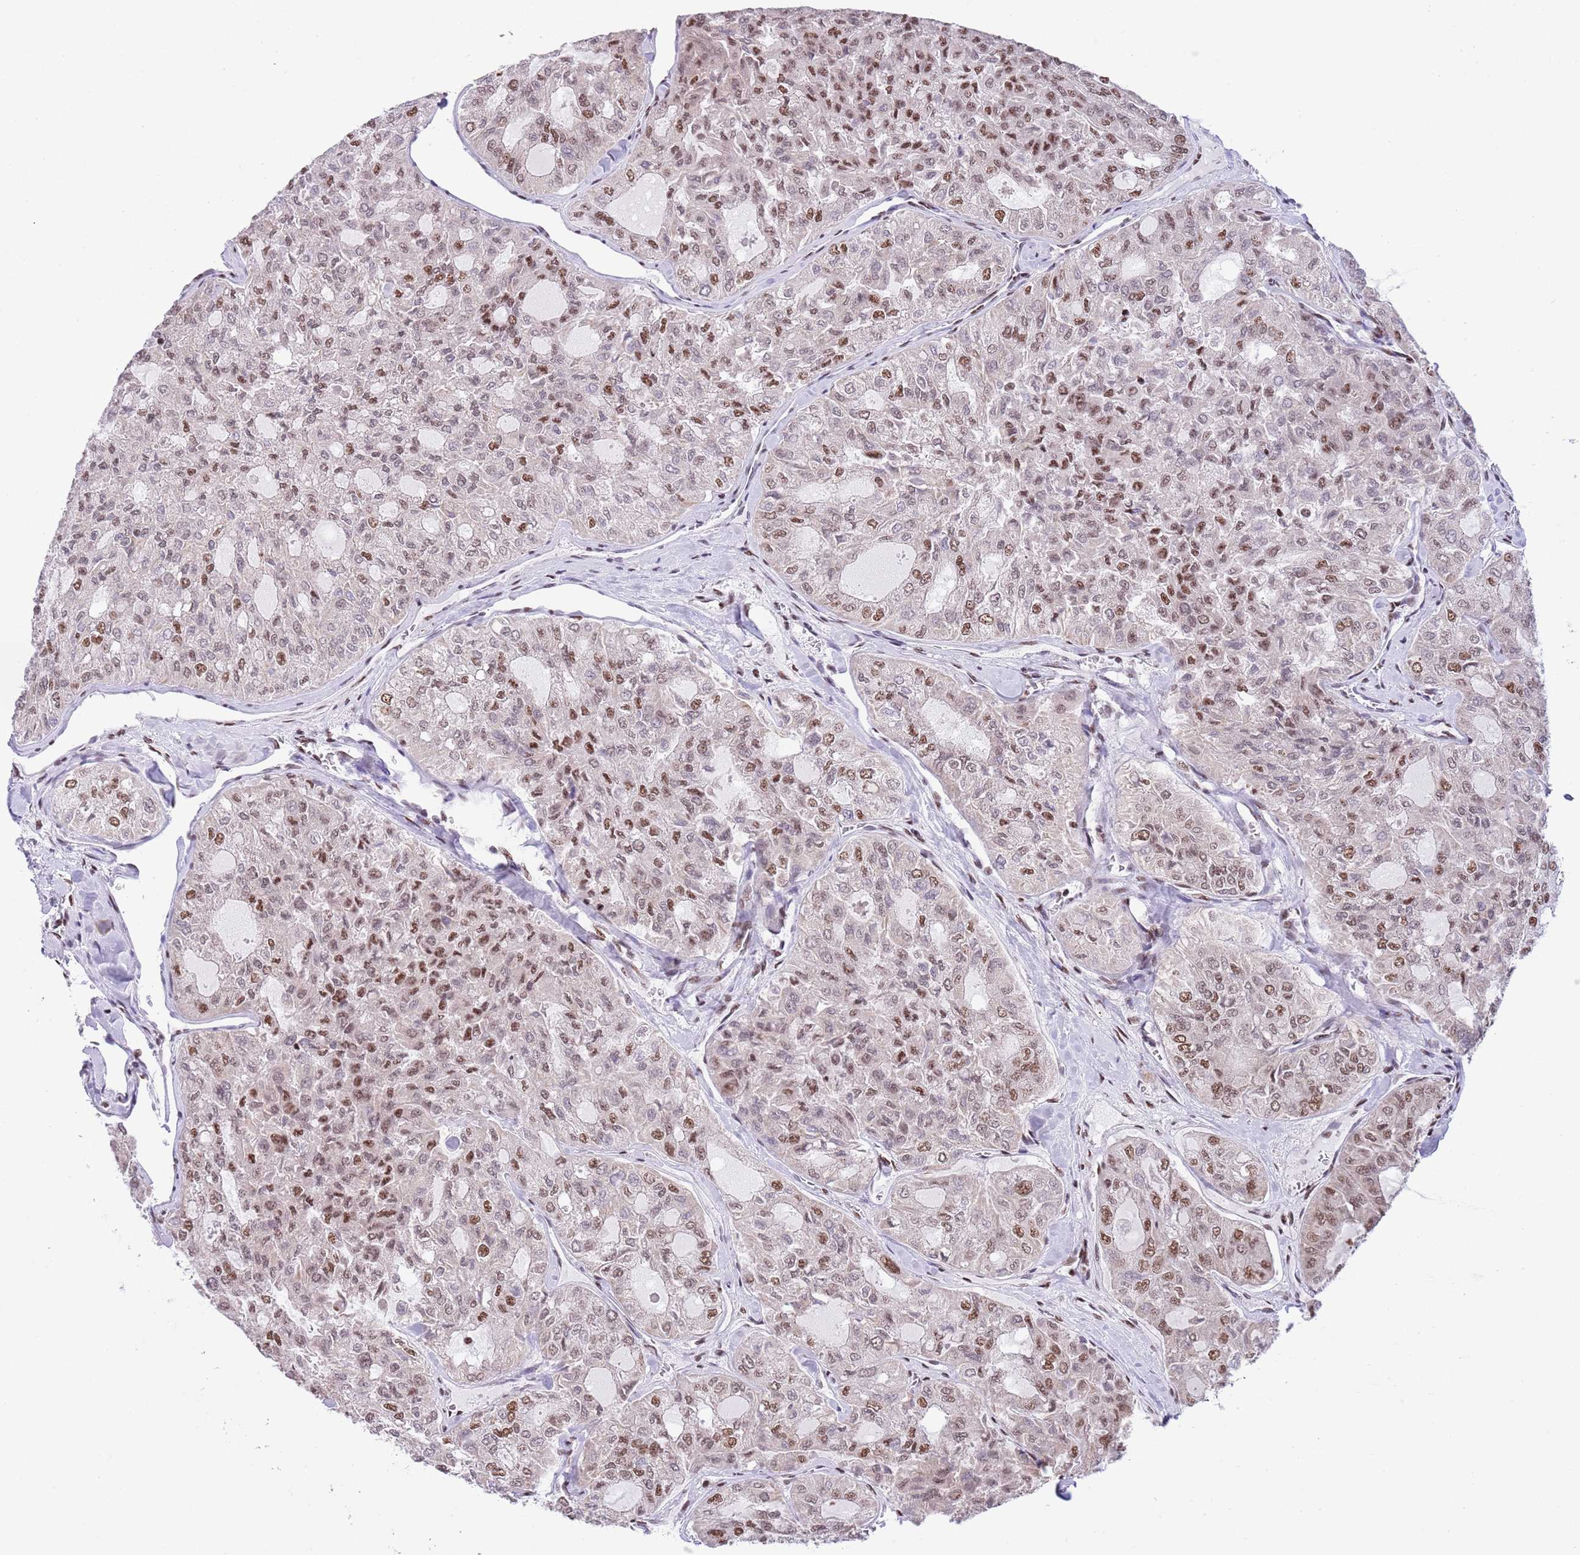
{"staining": {"intensity": "moderate", "quantity": "25%-75%", "location": "nuclear"}, "tissue": "thyroid cancer", "cell_type": "Tumor cells", "image_type": "cancer", "snomed": [{"axis": "morphology", "description": "Follicular adenoma carcinoma, NOS"}, {"axis": "topography", "description": "Thyroid gland"}], "caption": "IHC micrograph of neoplastic tissue: follicular adenoma carcinoma (thyroid) stained using immunohistochemistry (IHC) displays medium levels of moderate protein expression localized specifically in the nuclear of tumor cells, appearing as a nuclear brown color.", "gene": "SF3A2", "patient": {"sex": "male", "age": 75}}